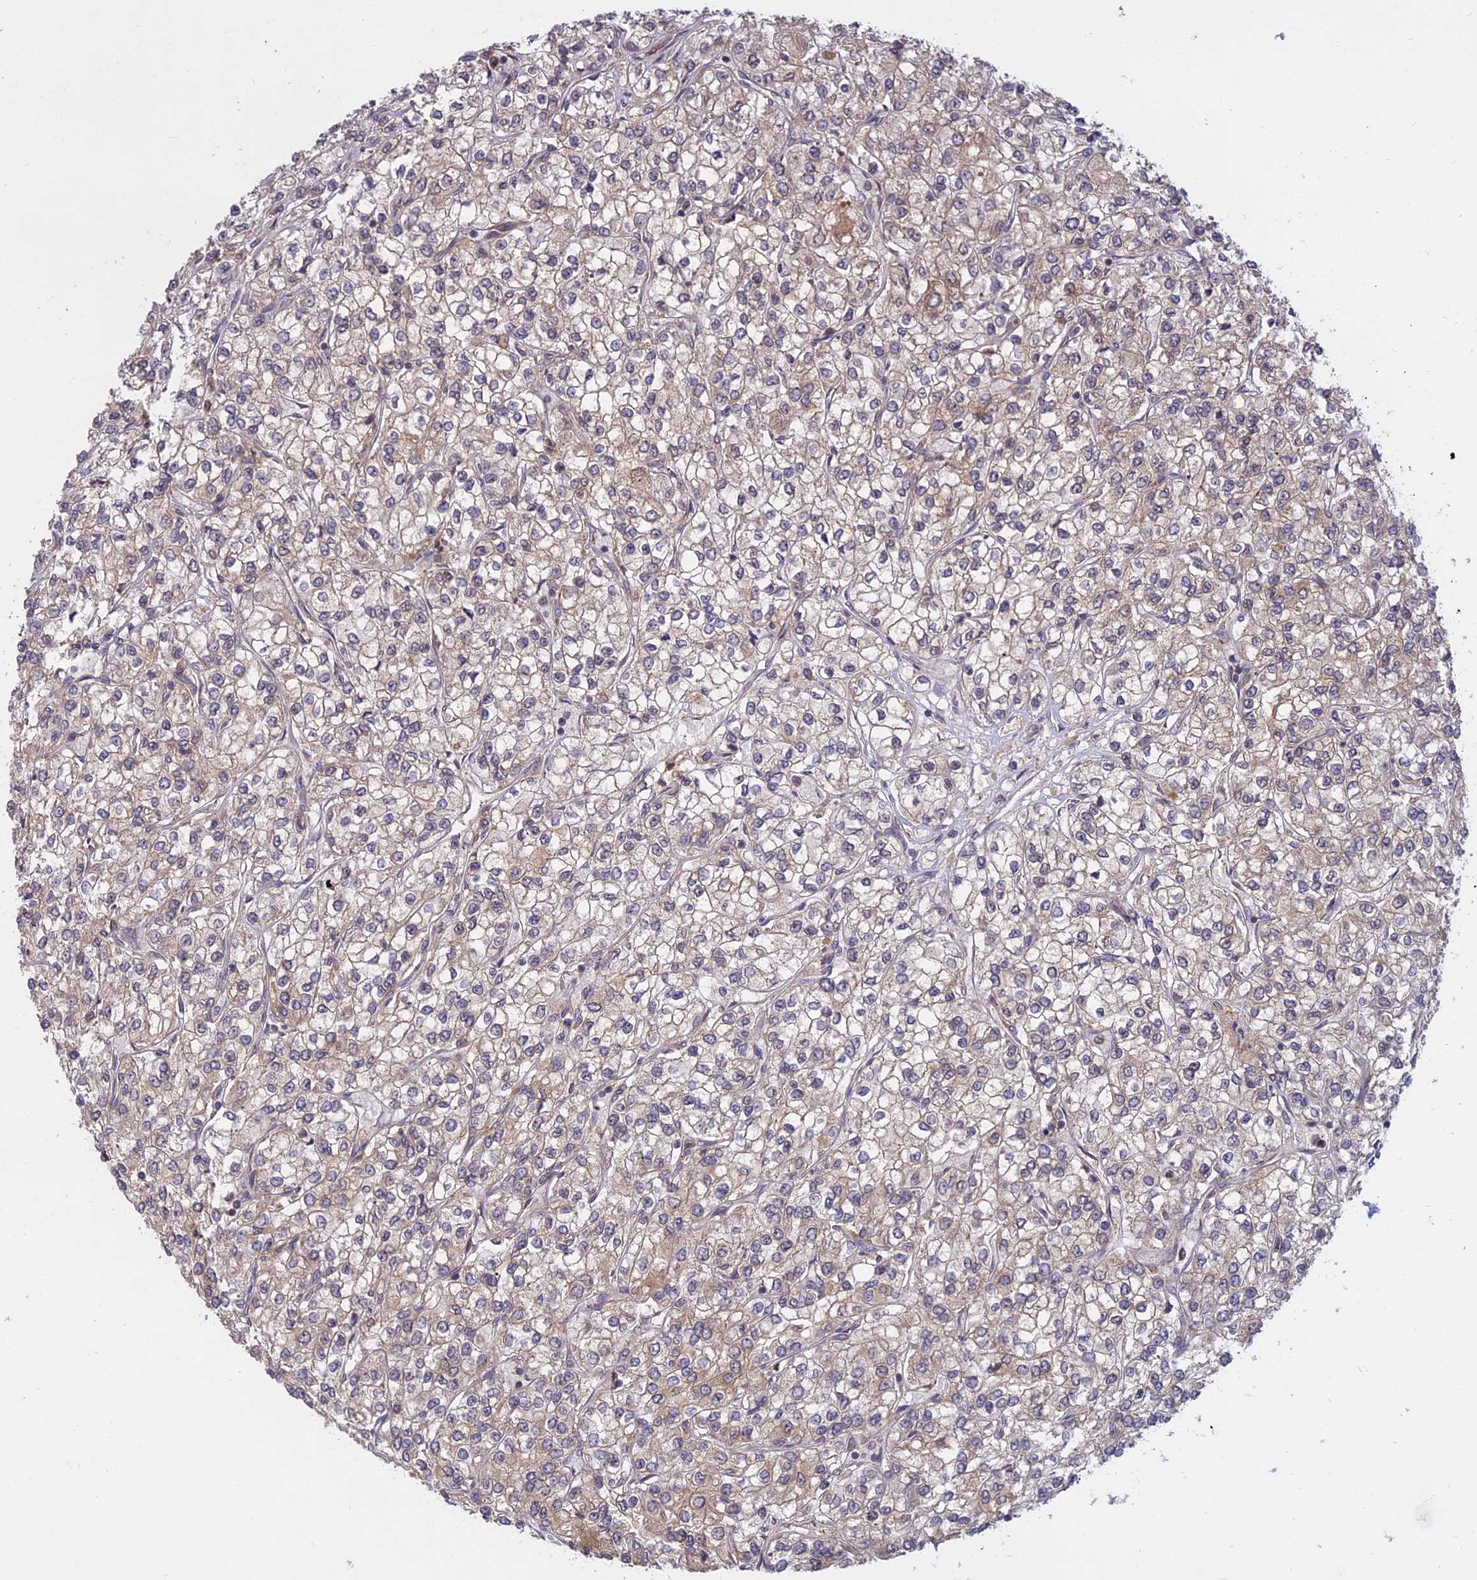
{"staining": {"intensity": "weak", "quantity": "25%-75%", "location": "cytoplasmic/membranous"}, "tissue": "renal cancer", "cell_type": "Tumor cells", "image_type": "cancer", "snomed": [{"axis": "morphology", "description": "Adenocarcinoma, NOS"}, {"axis": "topography", "description": "Kidney"}], "caption": "Immunohistochemical staining of human renal cancer exhibits low levels of weak cytoplasmic/membranous positivity in approximately 25%-75% of tumor cells.", "gene": "TMEM208", "patient": {"sex": "male", "age": 80}}